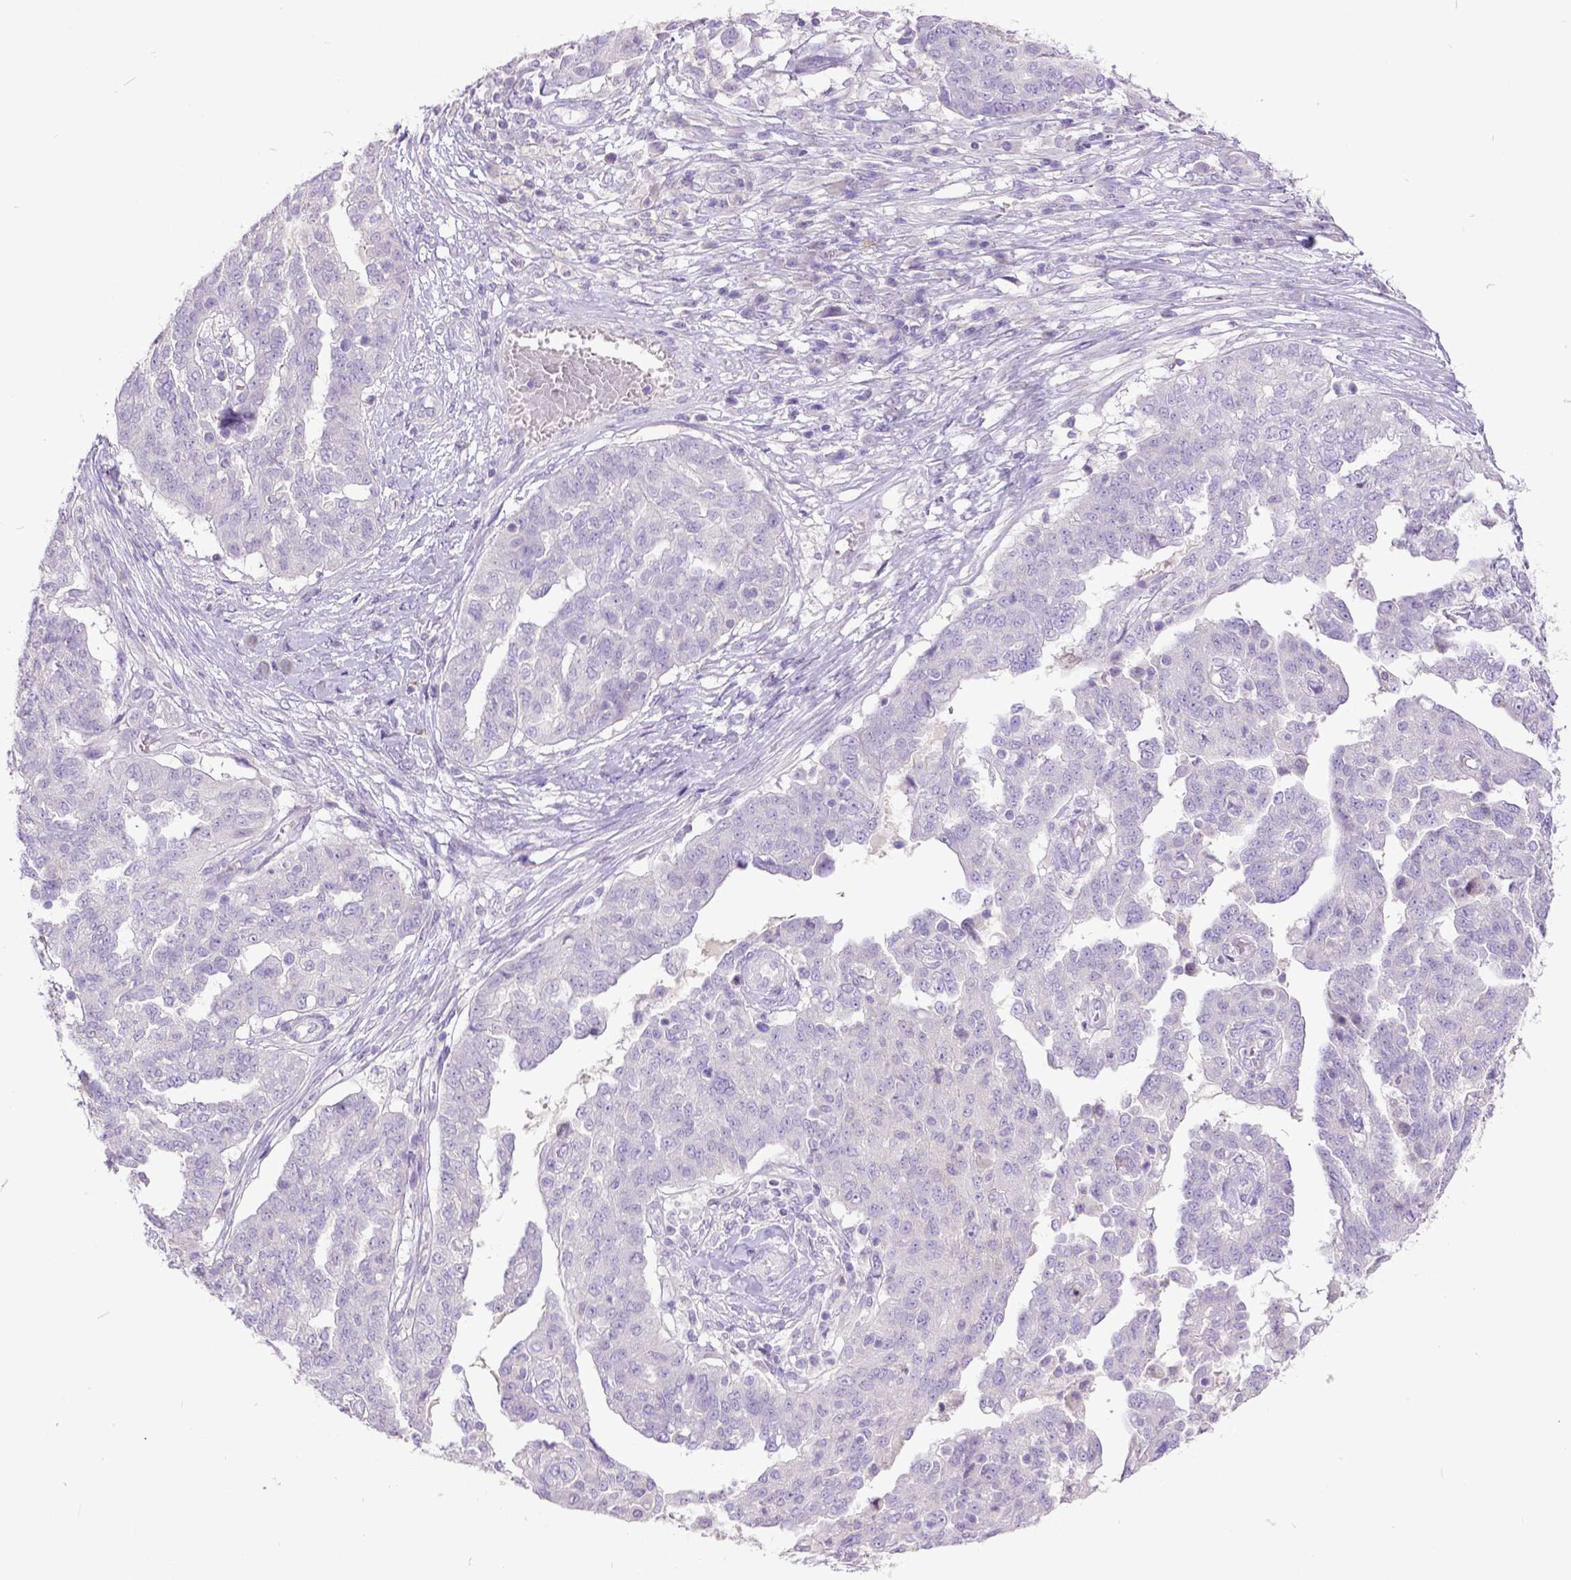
{"staining": {"intensity": "negative", "quantity": "none", "location": "none"}, "tissue": "ovarian cancer", "cell_type": "Tumor cells", "image_type": "cancer", "snomed": [{"axis": "morphology", "description": "Cystadenocarcinoma, serous, NOS"}, {"axis": "topography", "description": "Ovary"}], "caption": "Protein analysis of serous cystadenocarcinoma (ovarian) demonstrates no significant positivity in tumor cells.", "gene": "KIT", "patient": {"sex": "female", "age": 67}}